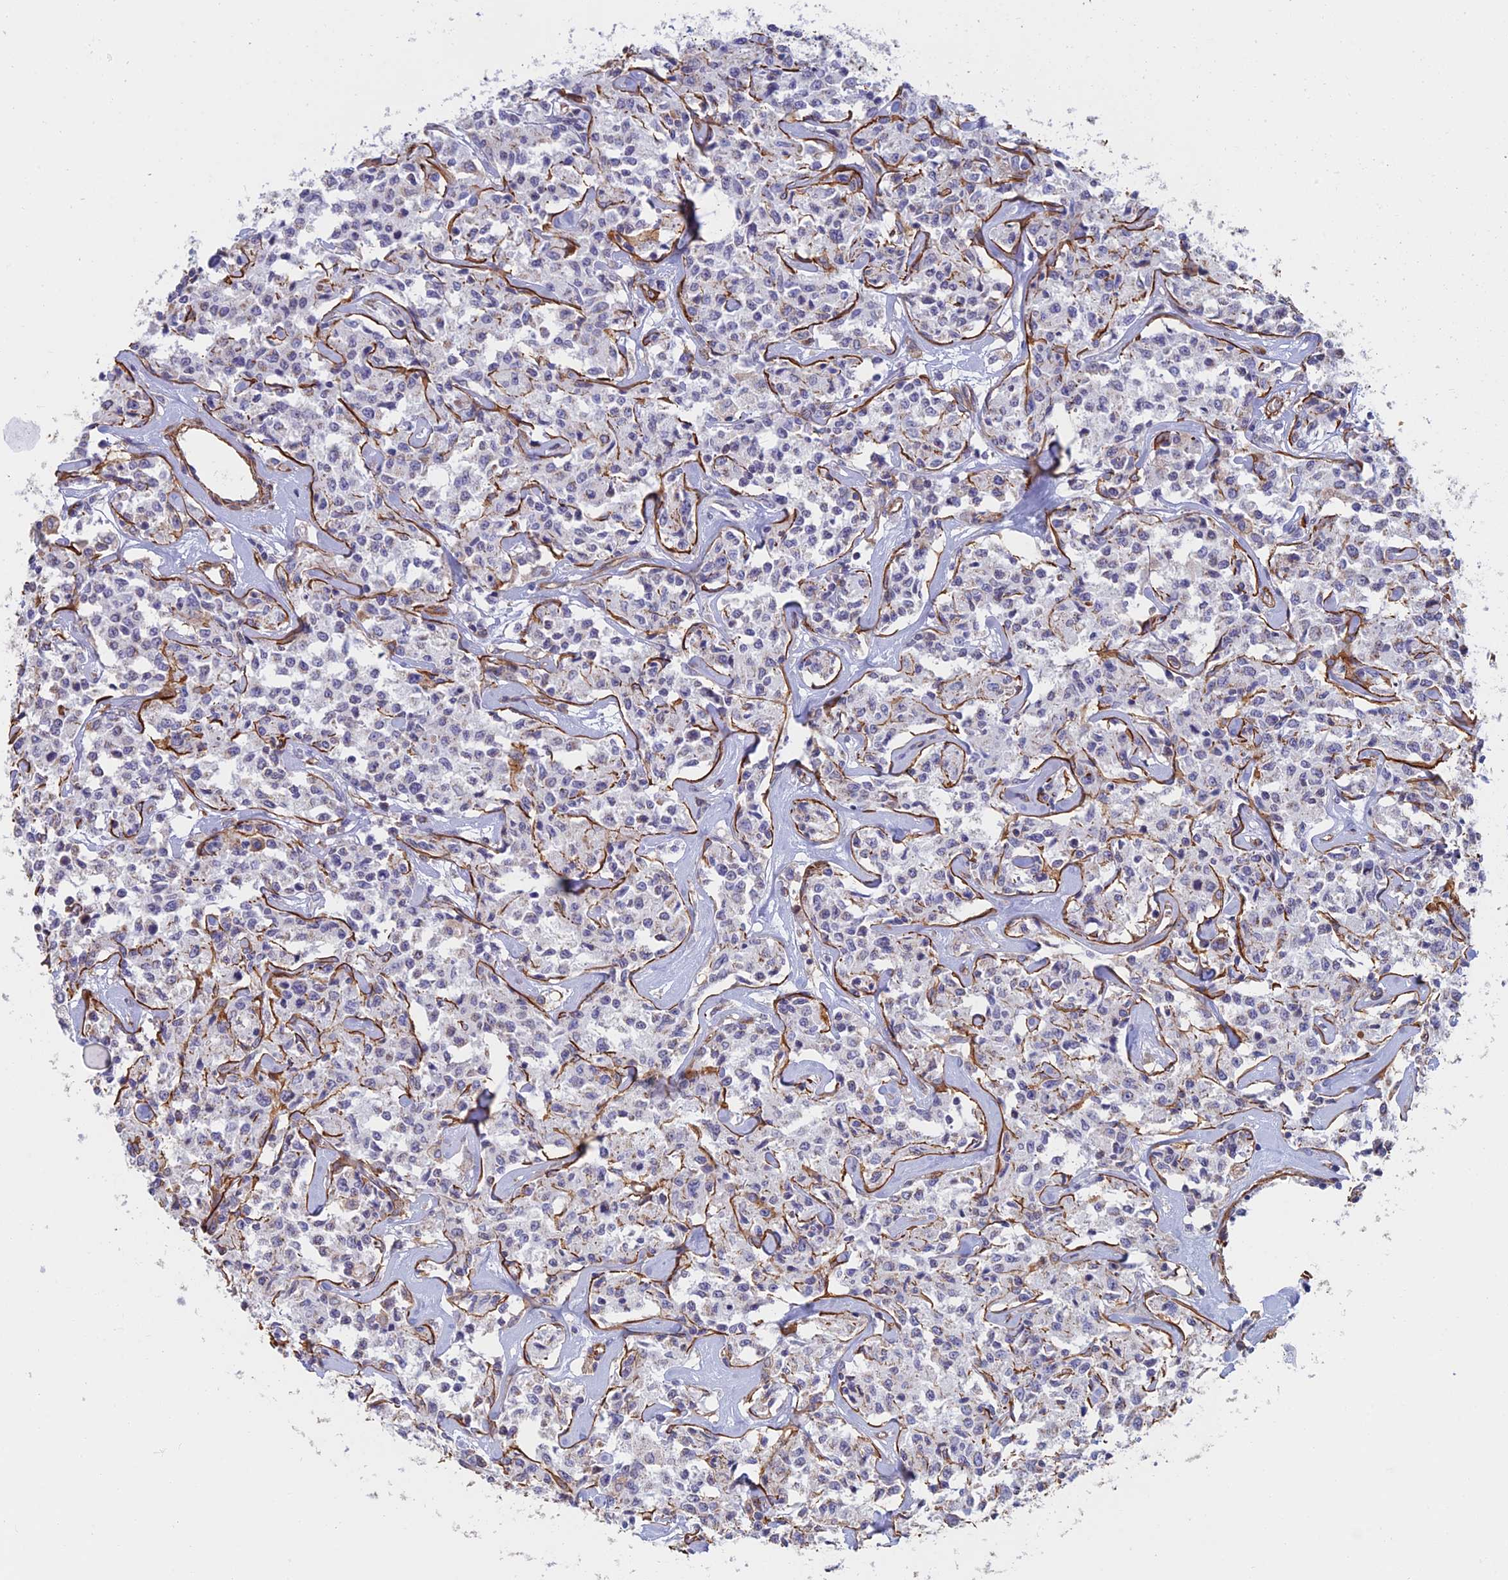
{"staining": {"intensity": "negative", "quantity": "none", "location": "none"}, "tissue": "lymphoma", "cell_type": "Tumor cells", "image_type": "cancer", "snomed": [{"axis": "morphology", "description": "Malignant lymphoma, non-Hodgkin's type, Low grade"}, {"axis": "topography", "description": "Small intestine"}], "caption": "Tumor cells show no significant protein staining in lymphoma. (DAB immunohistochemistry, high magnification).", "gene": "PAK4", "patient": {"sex": "female", "age": 59}}